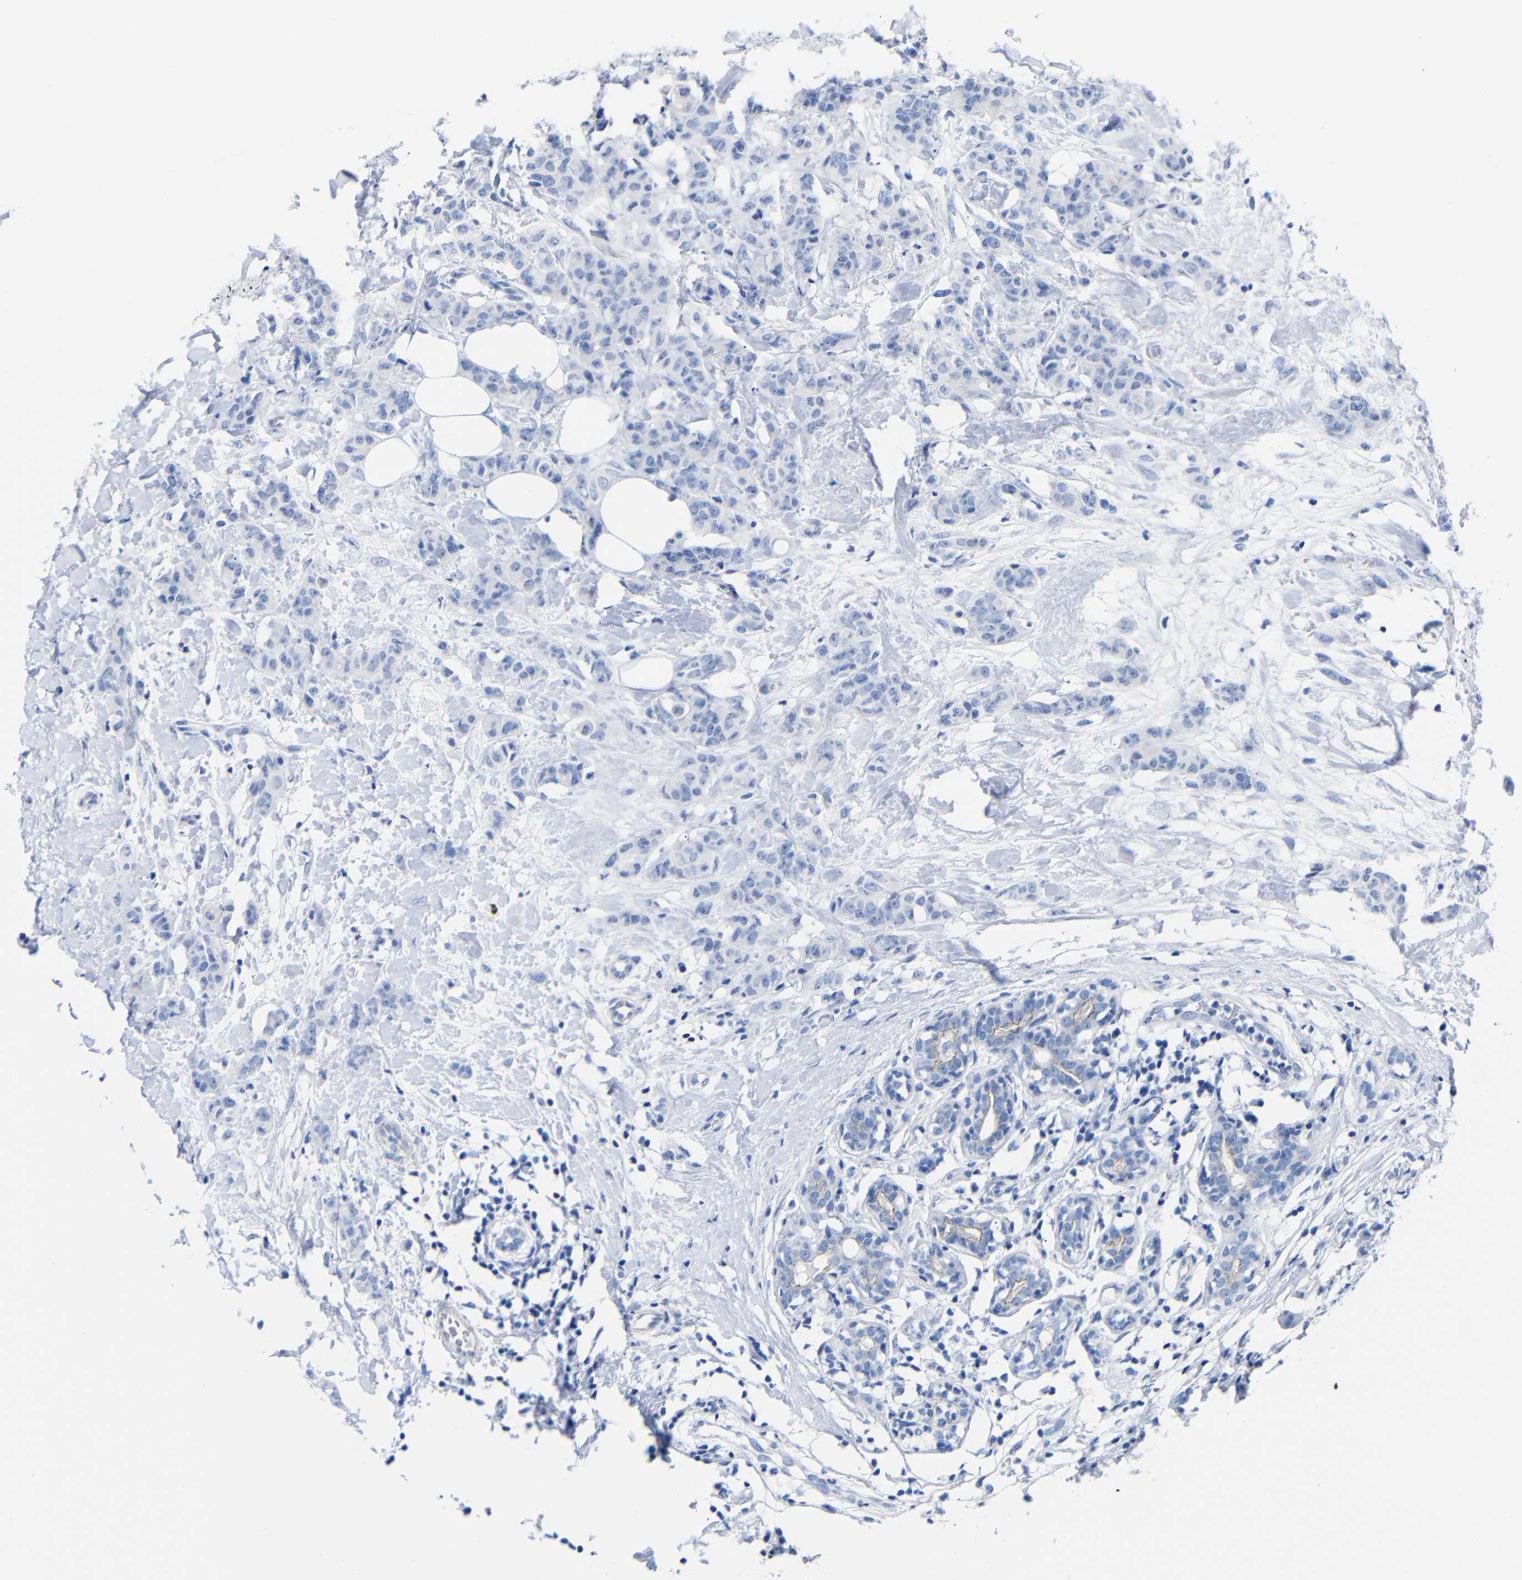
{"staining": {"intensity": "negative", "quantity": "none", "location": "none"}, "tissue": "breast cancer", "cell_type": "Tumor cells", "image_type": "cancer", "snomed": [{"axis": "morphology", "description": "Normal tissue, NOS"}, {"axis": "morphology", "description": "Duct carcinoma"}, {"axis": "topography", "description": "Breast"}], "caption": "An immunohistochemistry (IHC) photomicrograph of breast infiltrating ductal carcinoma is shown. There is no staining in tumor cells of breast infiltrating ductal carcinoma. Brightfield microscopy of IHC stained with DAB (brown) and hematoxylin (blue), captured at high magnification.", "gene": "CGNL1", "patient": {"sex": "female", "age": 40}}